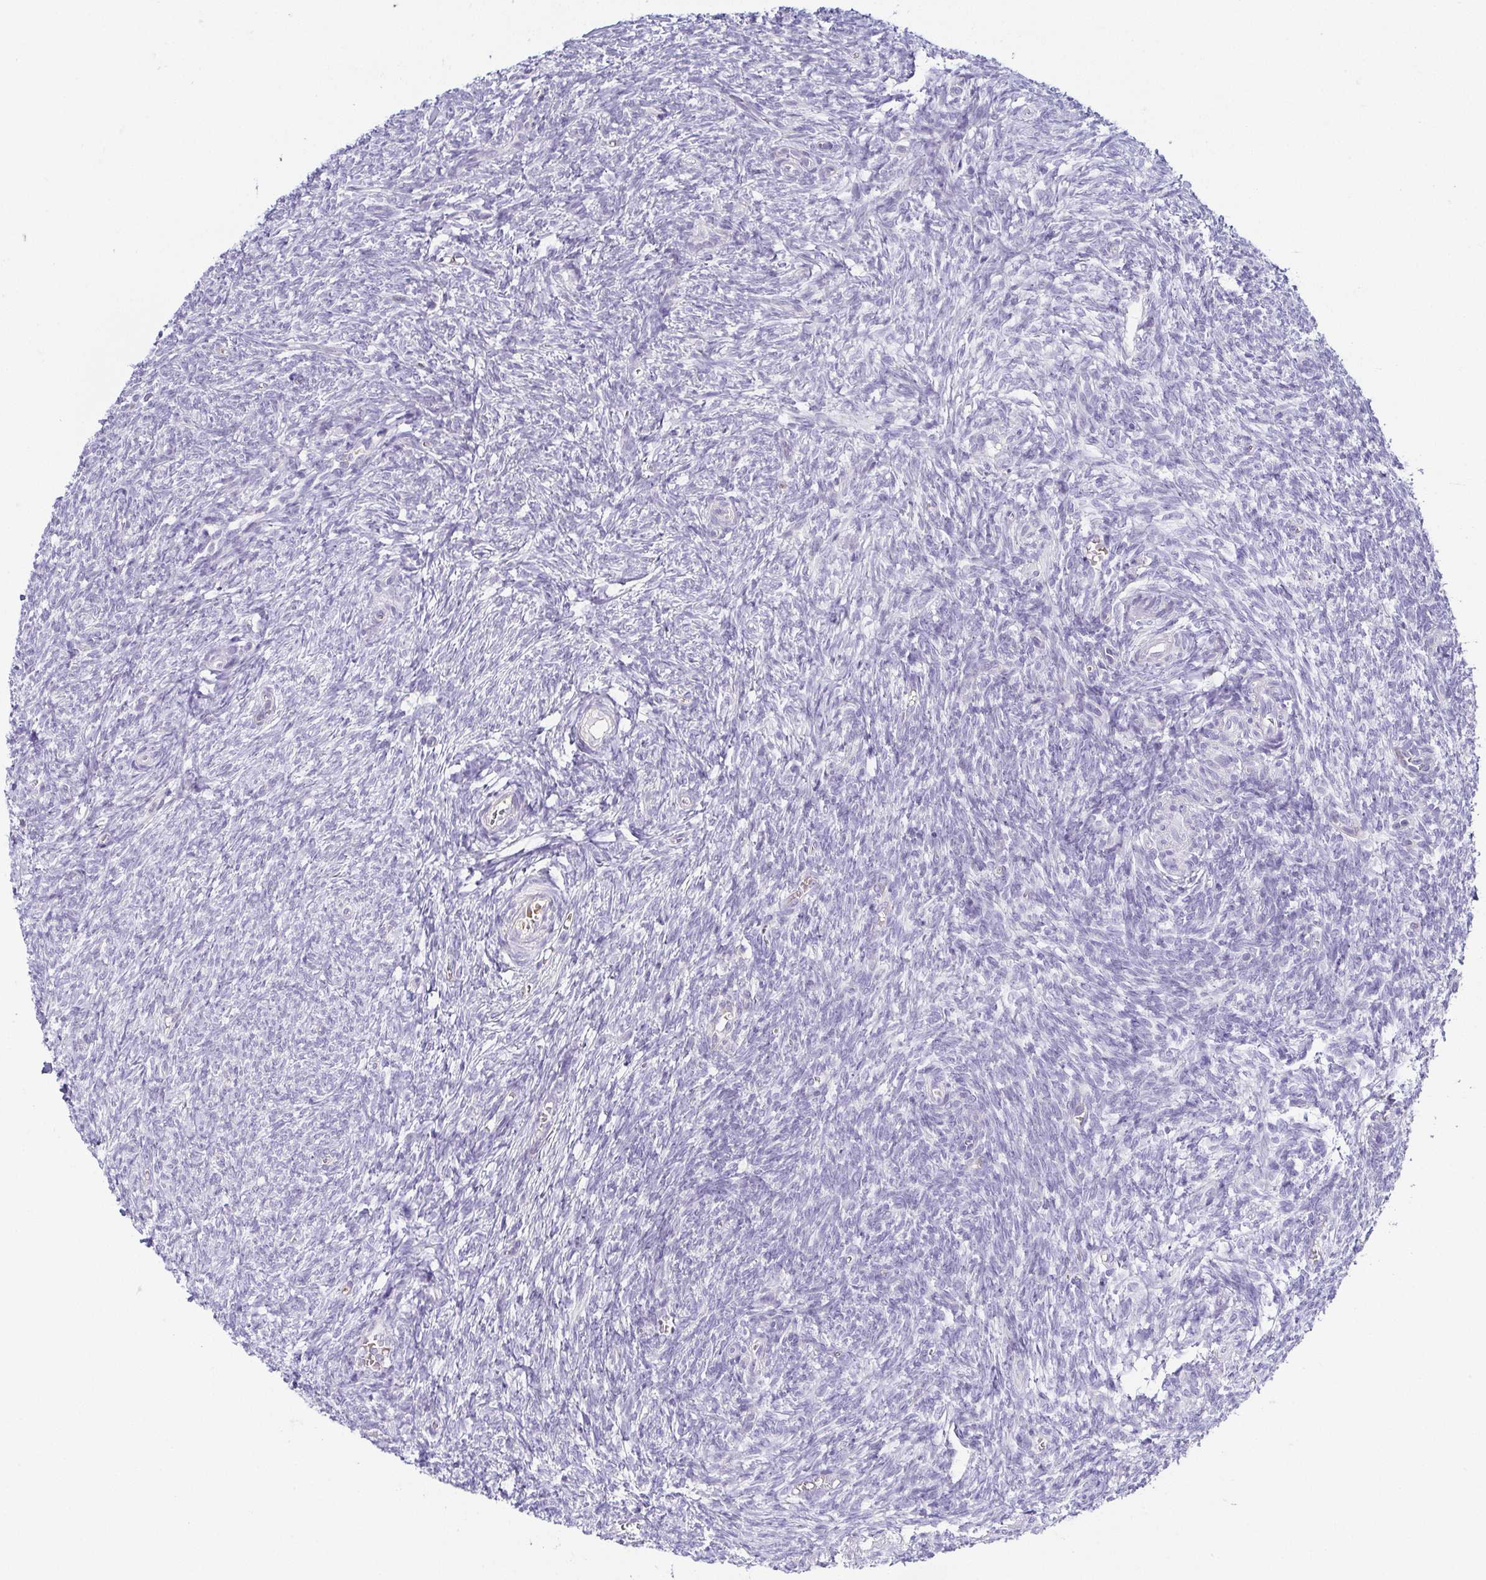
{"staining": {"intensity": "negative", "quantity": "none", "location": "none"}, "tissue": "ovary", "cell_type": "Ovarian stroma cells", "image_type": "normal", "snomed": [{"axis": "morphology", "description": "Normal tissue, NOS"}, {"axis": "topography", "description": "Ovary"}], "caption": "DAB immunohistochemical staining of unremarkable ovary displays no significant positivity in ovarian stroma cells.", "gene": "FAM162B", "patient": {"sex": "female", "age": 39}}